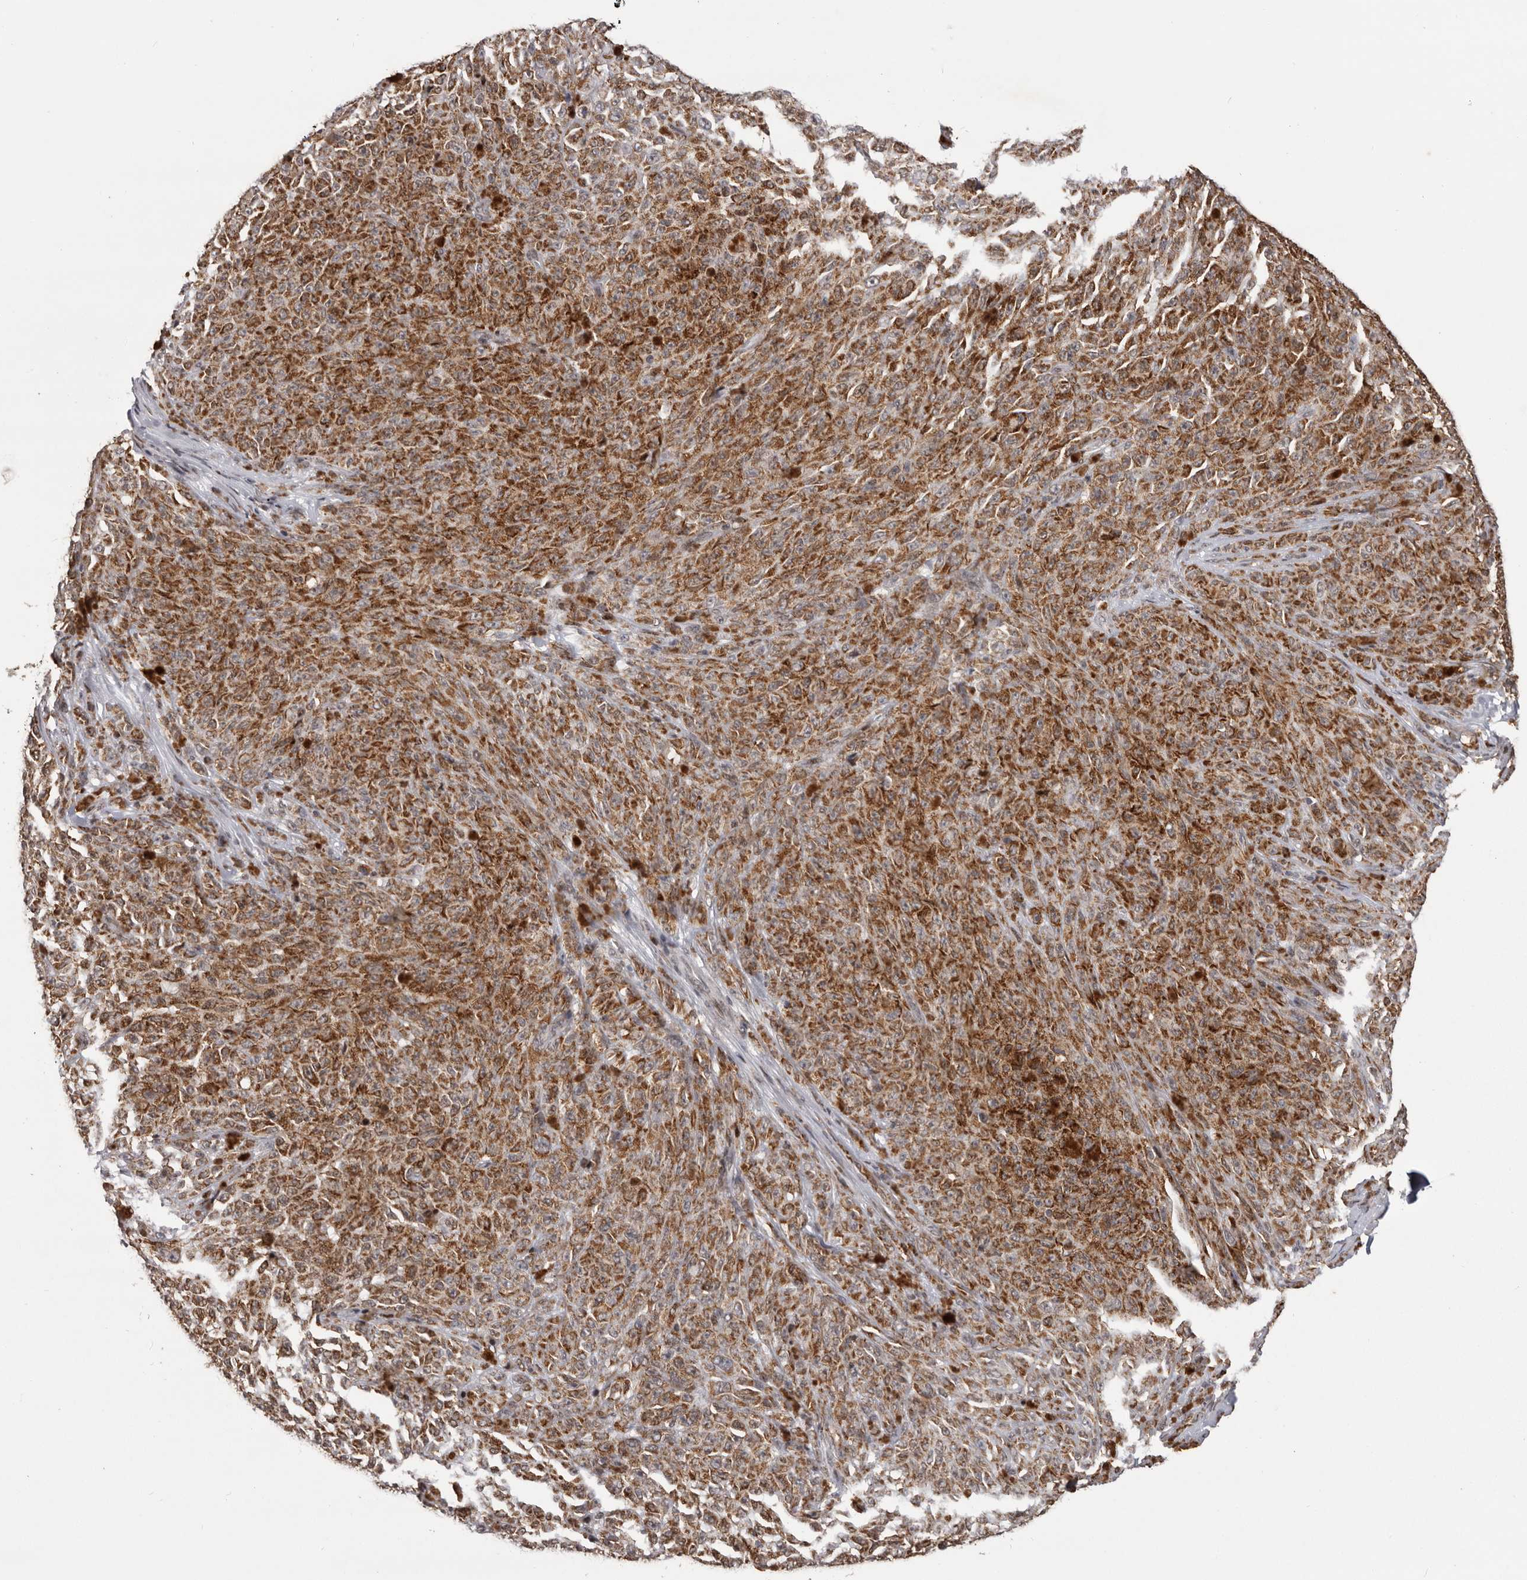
{"staining": {"intensity": "moderate", "quantity": ">75%", "location": "cytoplasmic/membranous"}, "tissue": "melanoma", "cell_type": "Tumor cells", "image_type": "cancer", "snomed": [{"axis": "morphology", "description": "Malignant melanoma, NOS"}, {"axis": "topography", "description": "Skin"}], "caption": "Tumor cells demonstrate moderate cytoplasmic/membranous positivity in approximately >75% of cells in malignant melanoma. (Brightfield microscopy of DAB IHC at high magnification).", "gene": "C17orf99", "patient": {"sex": "female", "age": 82}}